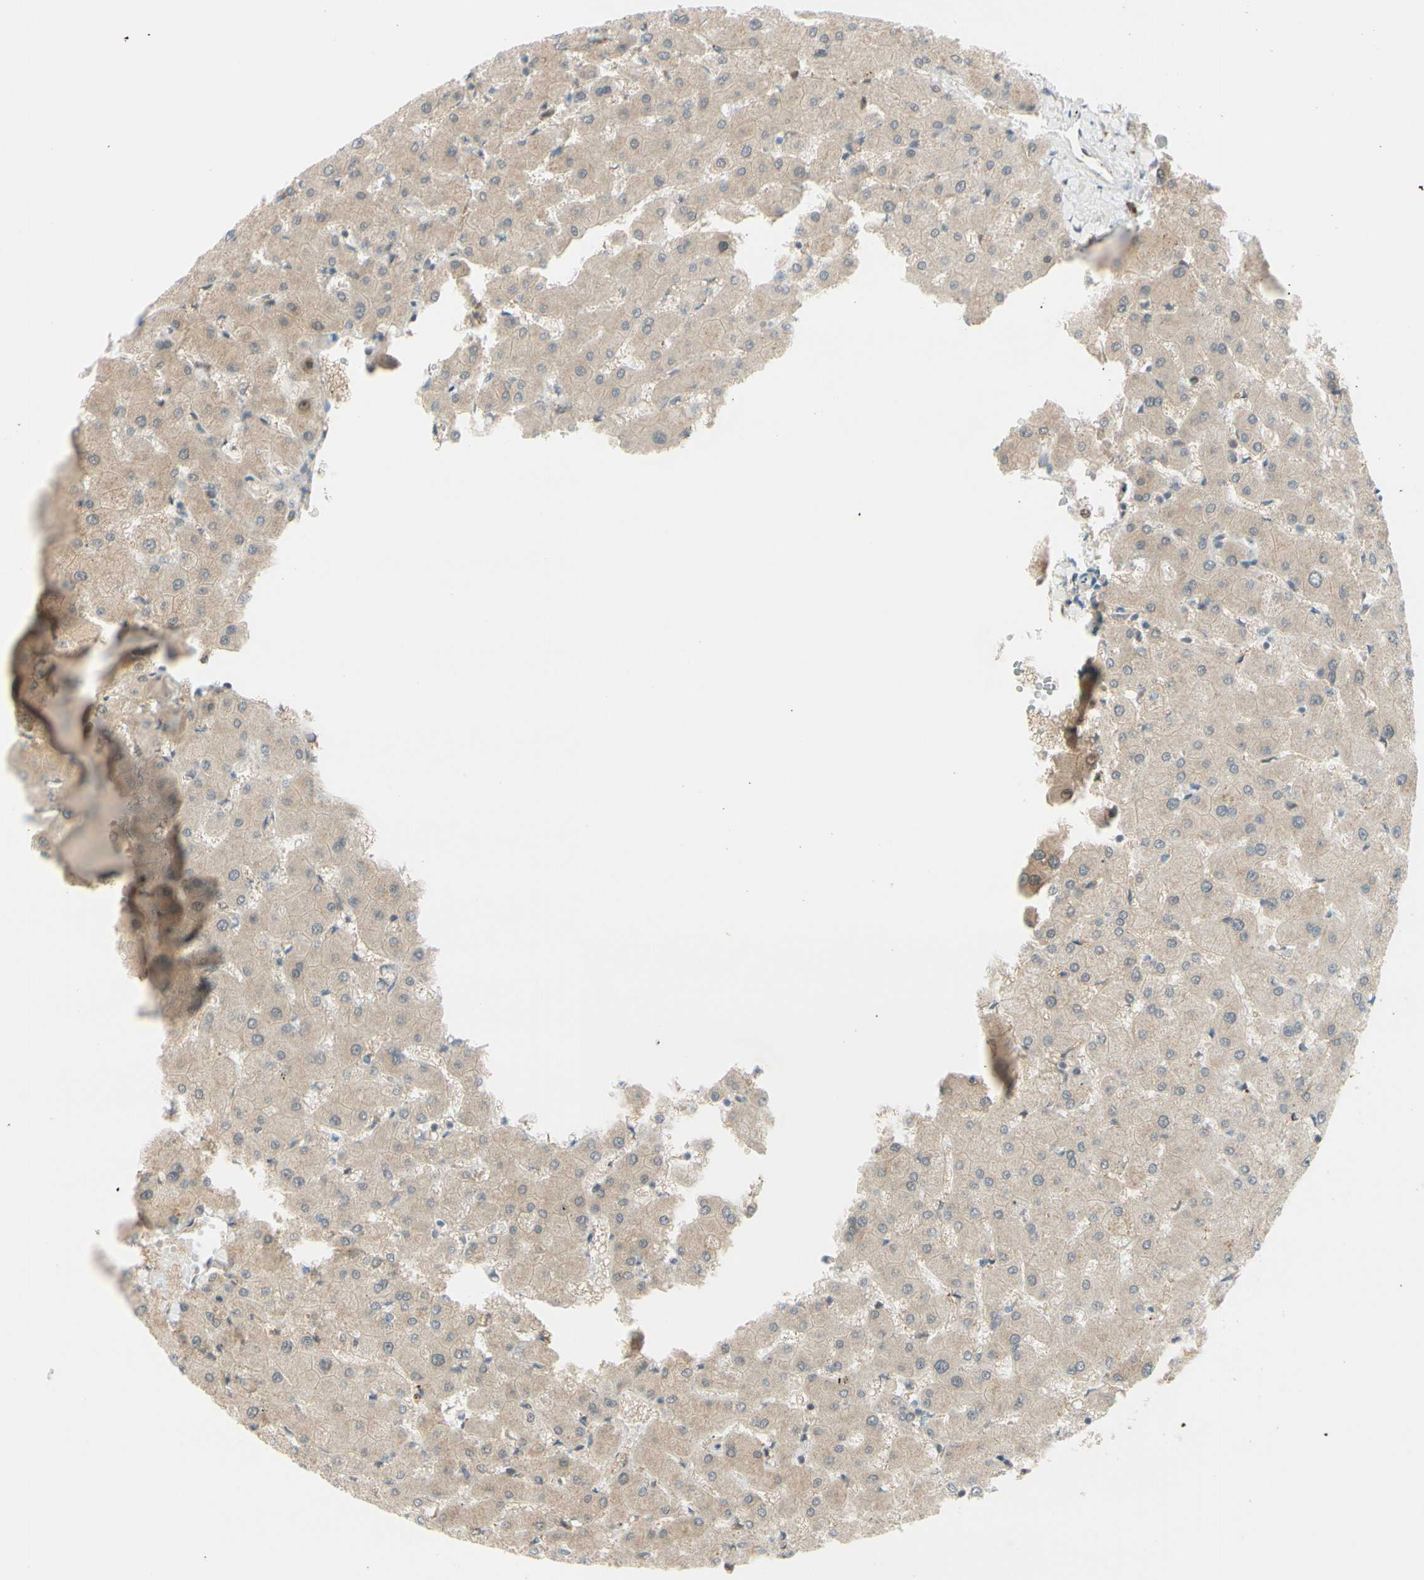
{"staining": {"intensity": "weak", "quantity": "<25%", "location": "cytoplasmic/membranous"}, "tissue": "liver", "cell_type": "Cholangiocytes", "image_type": "normal", "snomed": [{"axis": "morphology", "description": "Normal tissue, NOS"}, {"axis": "topography", "description": "Liver"}], "caption": "Immunohistochemistry of normal human liver shows no positivity in cholangiocytes.", "gene": "PTTG1", "patient": {"sex": "female", "age": 63}}